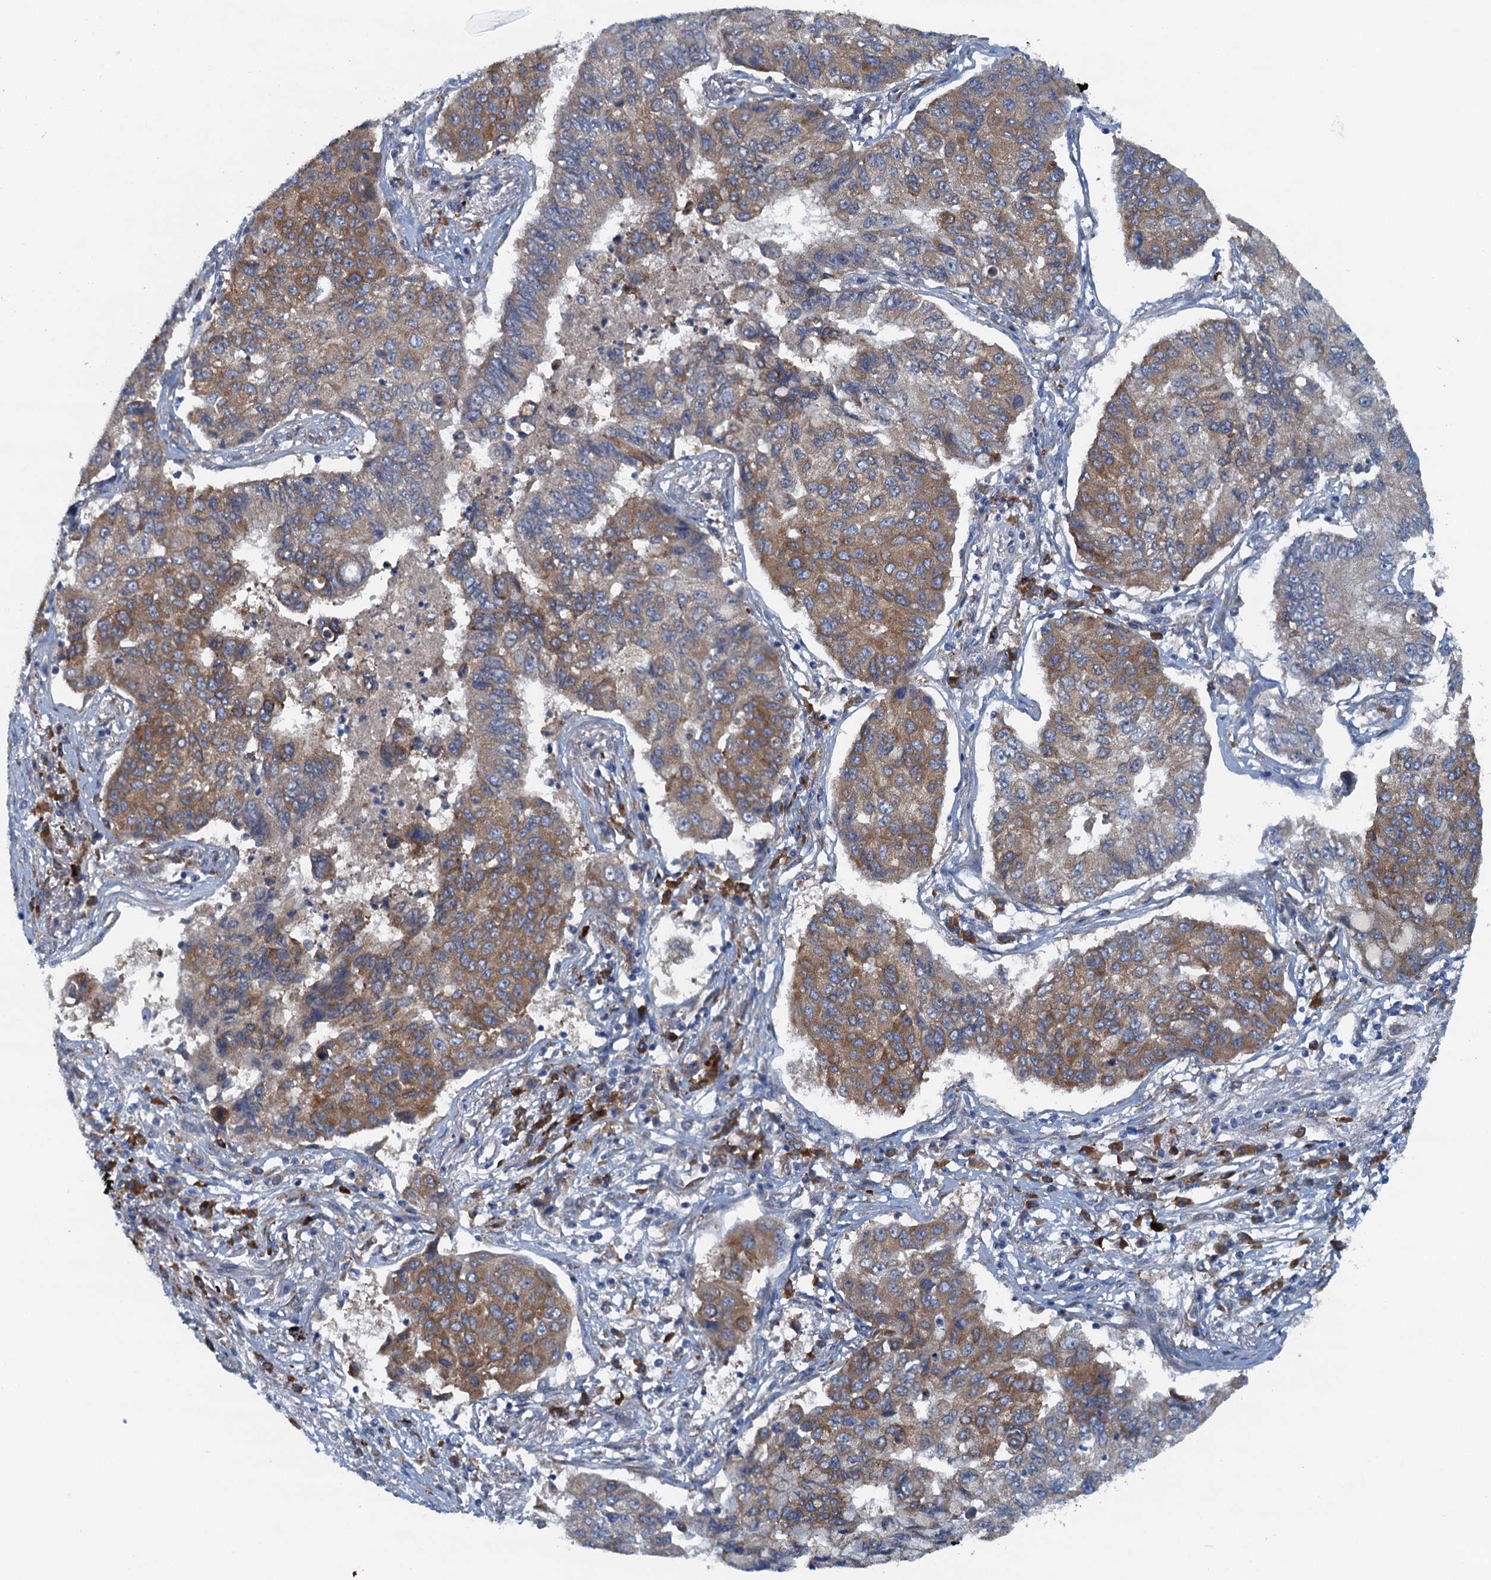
{"staining": {"intensity": "moderate", "quantity": ">75%", "location": "cytoplasmic/membranous"}, "tissue": "lung cancer", "cell_type": "Tumor cells", "image_type": "cancer", "snomed": [{"axis": "morphology", "description": "Squamous cell carcinoma, NOS"}, {"axis": "topography", "description": "Lung"}], "caption": "The immunohistochemical stain labels moderate cytoplasmic/membranous expression in tumor cells of lung cancer (squamous cell carcinoma) tissue. (IHC, brightfield microscopy, high magnification).", "gene": "MYDGF", "patient": {"sex": "male", "age": 74}}